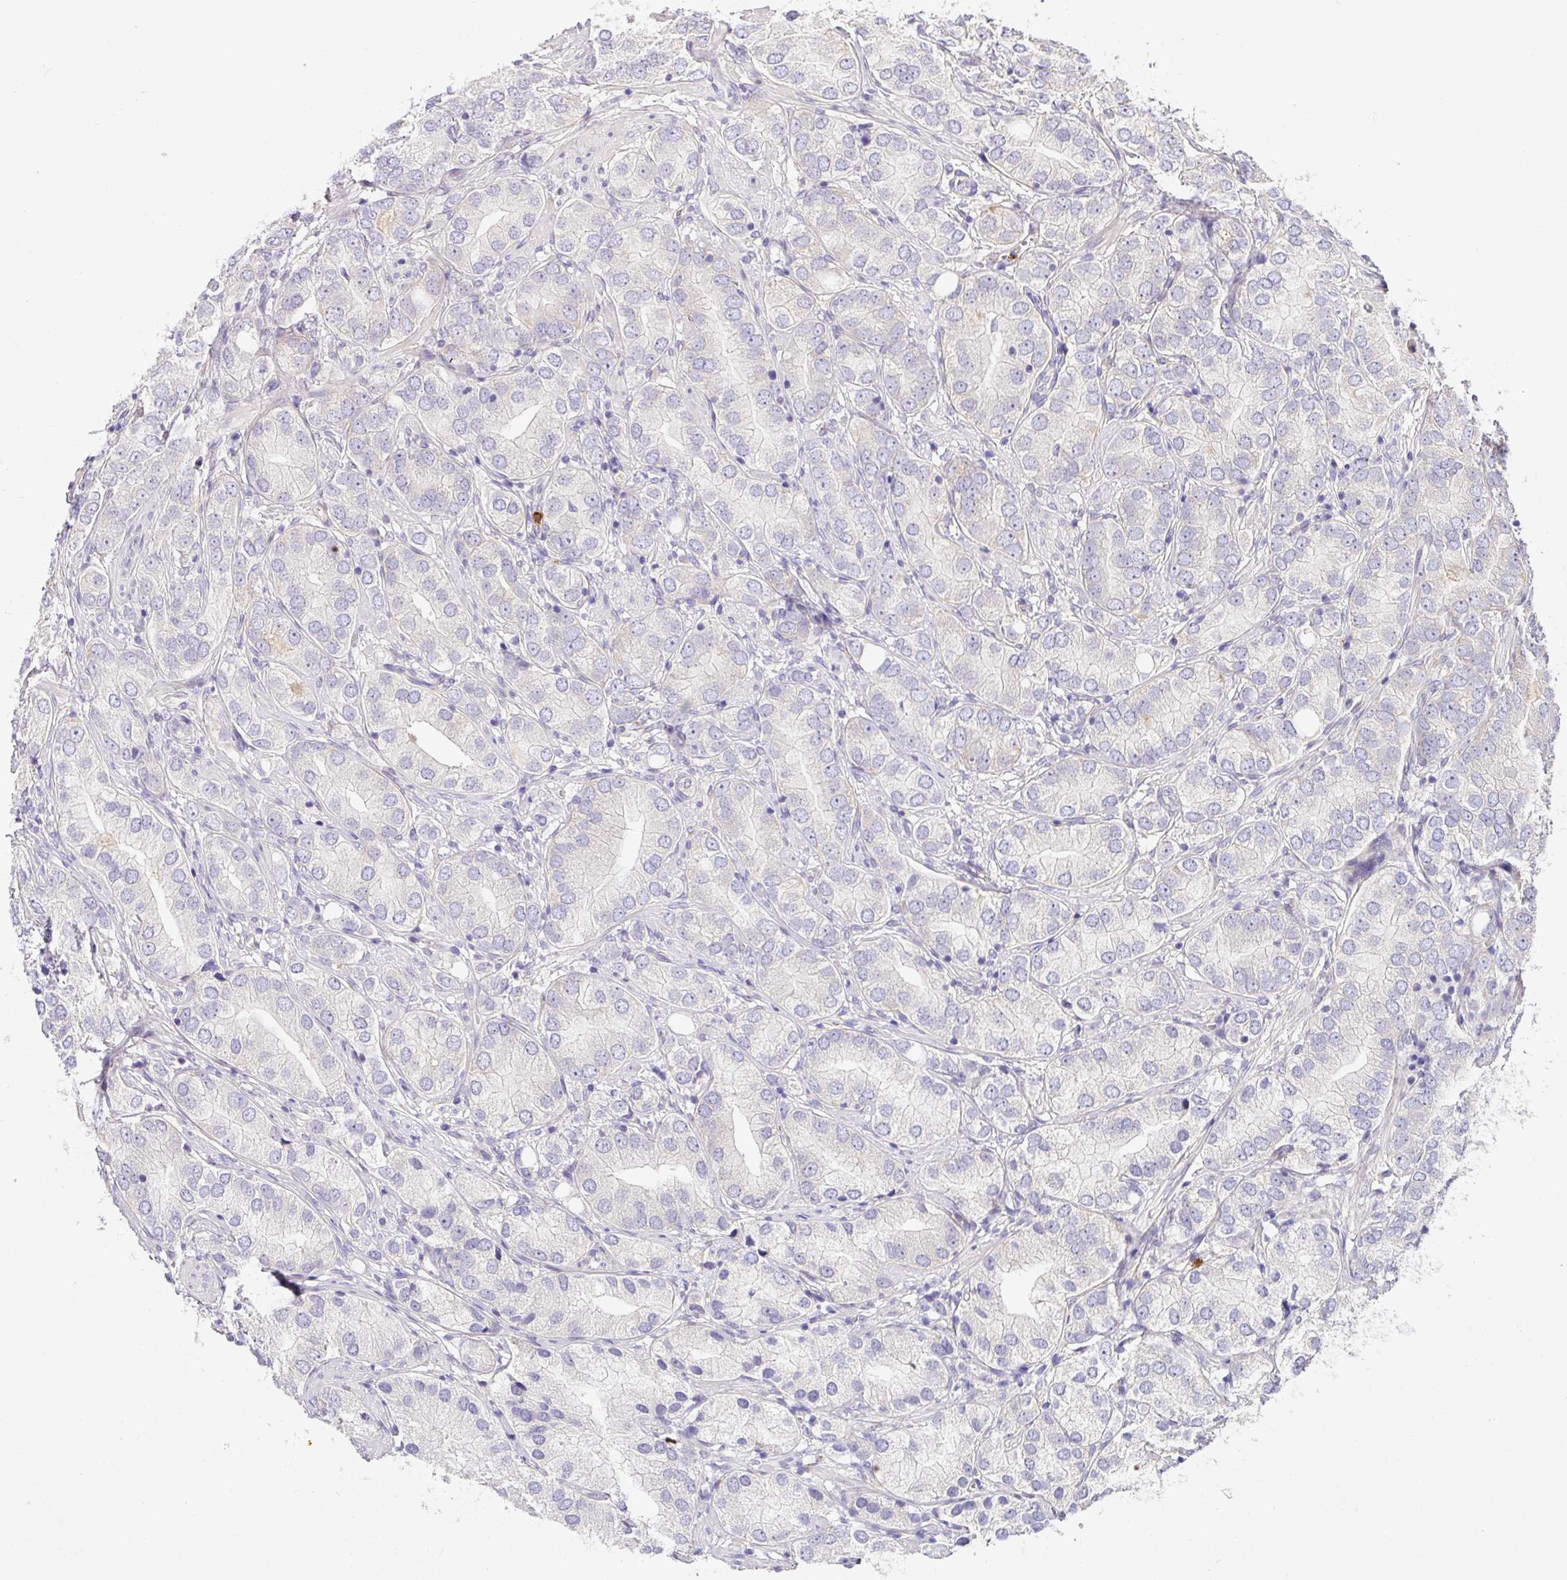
{"staining": {"intensity": "negative", "quantity": "none", "location": "none"}, "tissue": "prostate cancer", "cell_type": "Tumor cells", "image_type": "cancer", "snomed": [{"axis": "morphology", "description": "Adenocarcinoma, High grade"}, {"axis": "topography", "description": "Prostate"}], "caption": "Tumor cells are negative for protein expression in human adenocarcinoma (high-grade) (prostate).", "gene": "CRISP3", "patient": {"sex": "male", "age": 82}}